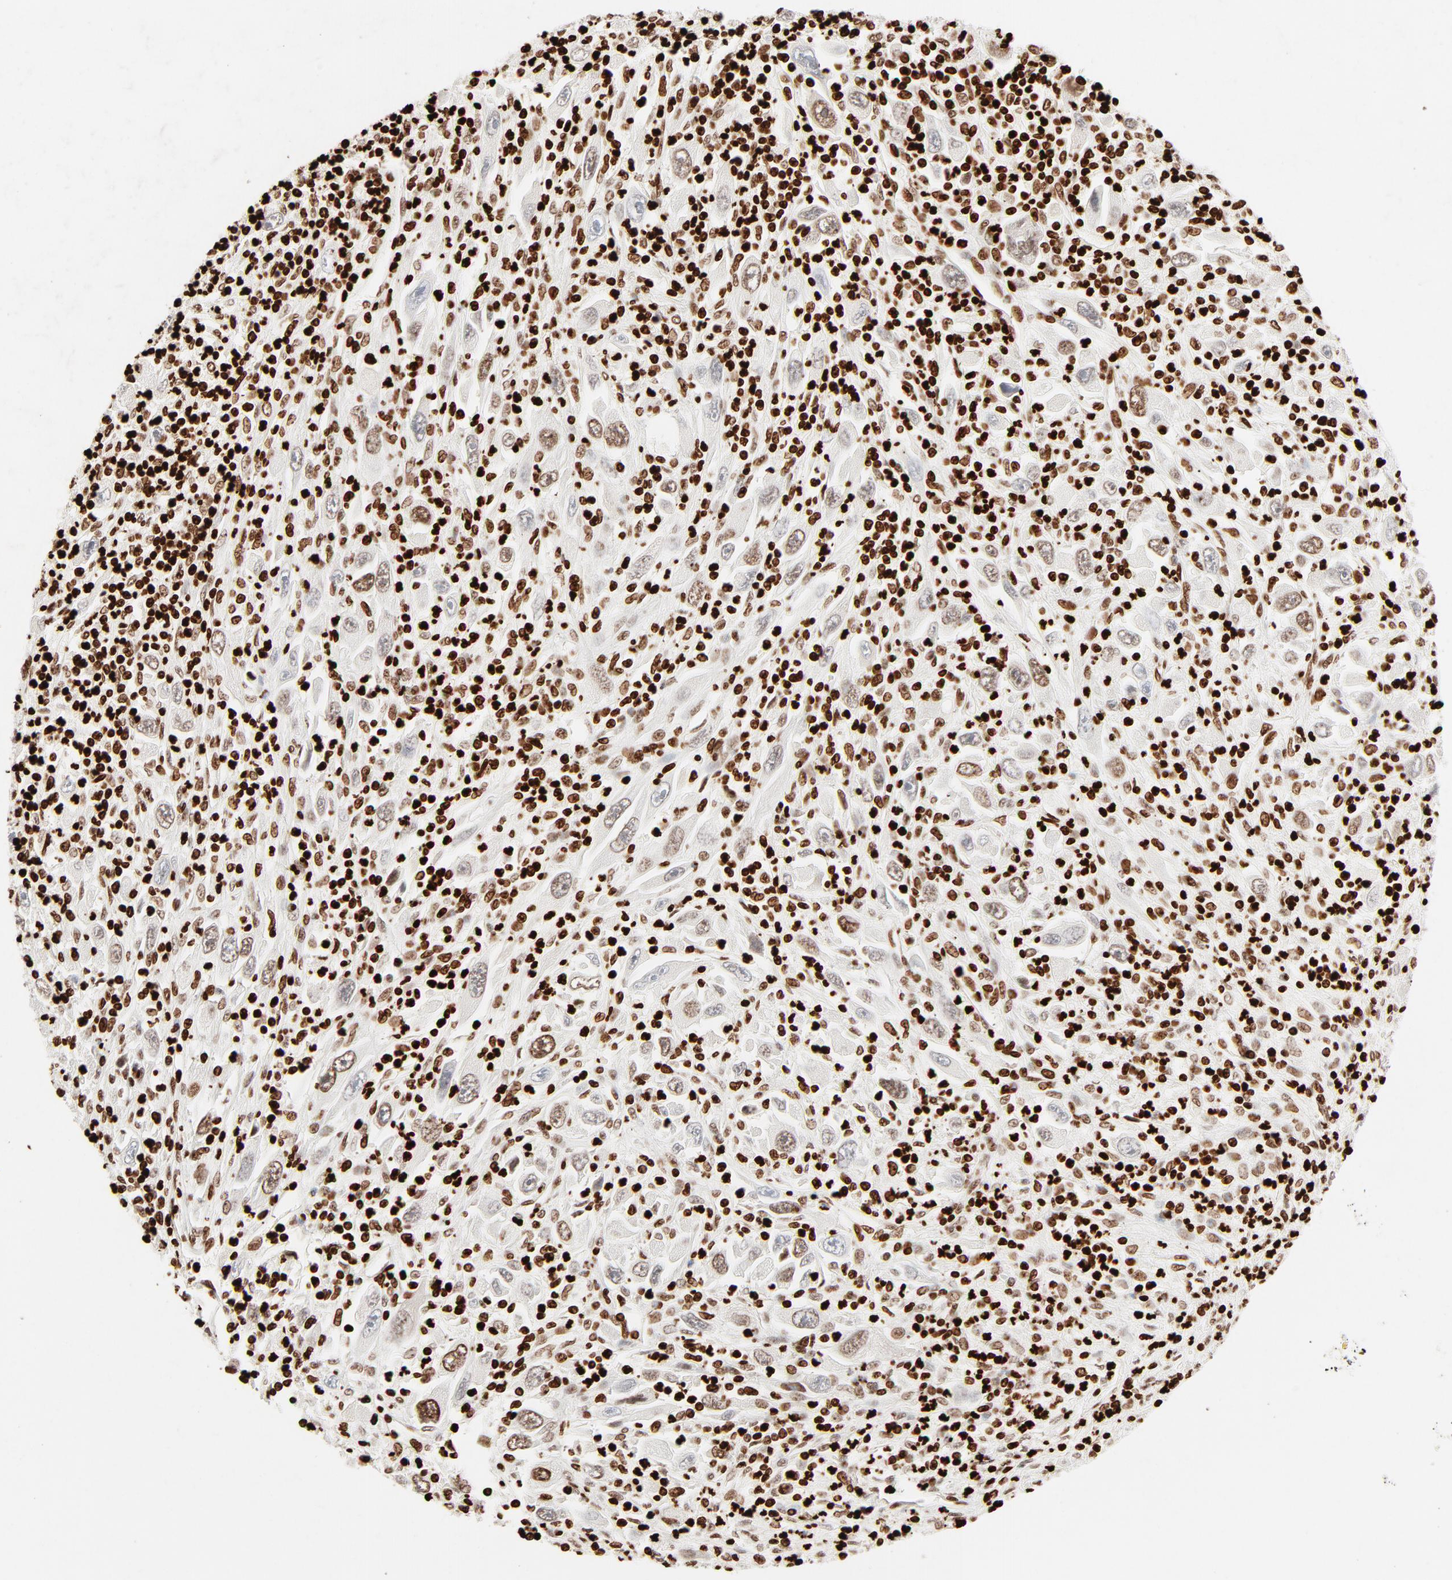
{"staining": {"intensity": "moderate", "quantity": ">75%", "location": "nuclear"}, "tissue": "melanoma", "cell_type": "Tumor cells", "image_type": "cancer", "snomed": [{"axis": "morphology", "description": "Malignant melanoma, Metastatic site"}, {"axis": "topography", "description": "Skin"}], "caption": "IHC photomicrograph of human malignant melanoma (metastatic site) stained for a protein (brown), which reveals medium levels of moderate nuclear positivity in about >75% of tumor cells.", "gene": "HMGB2", "patient": {"sex": "female", "age": 56}}